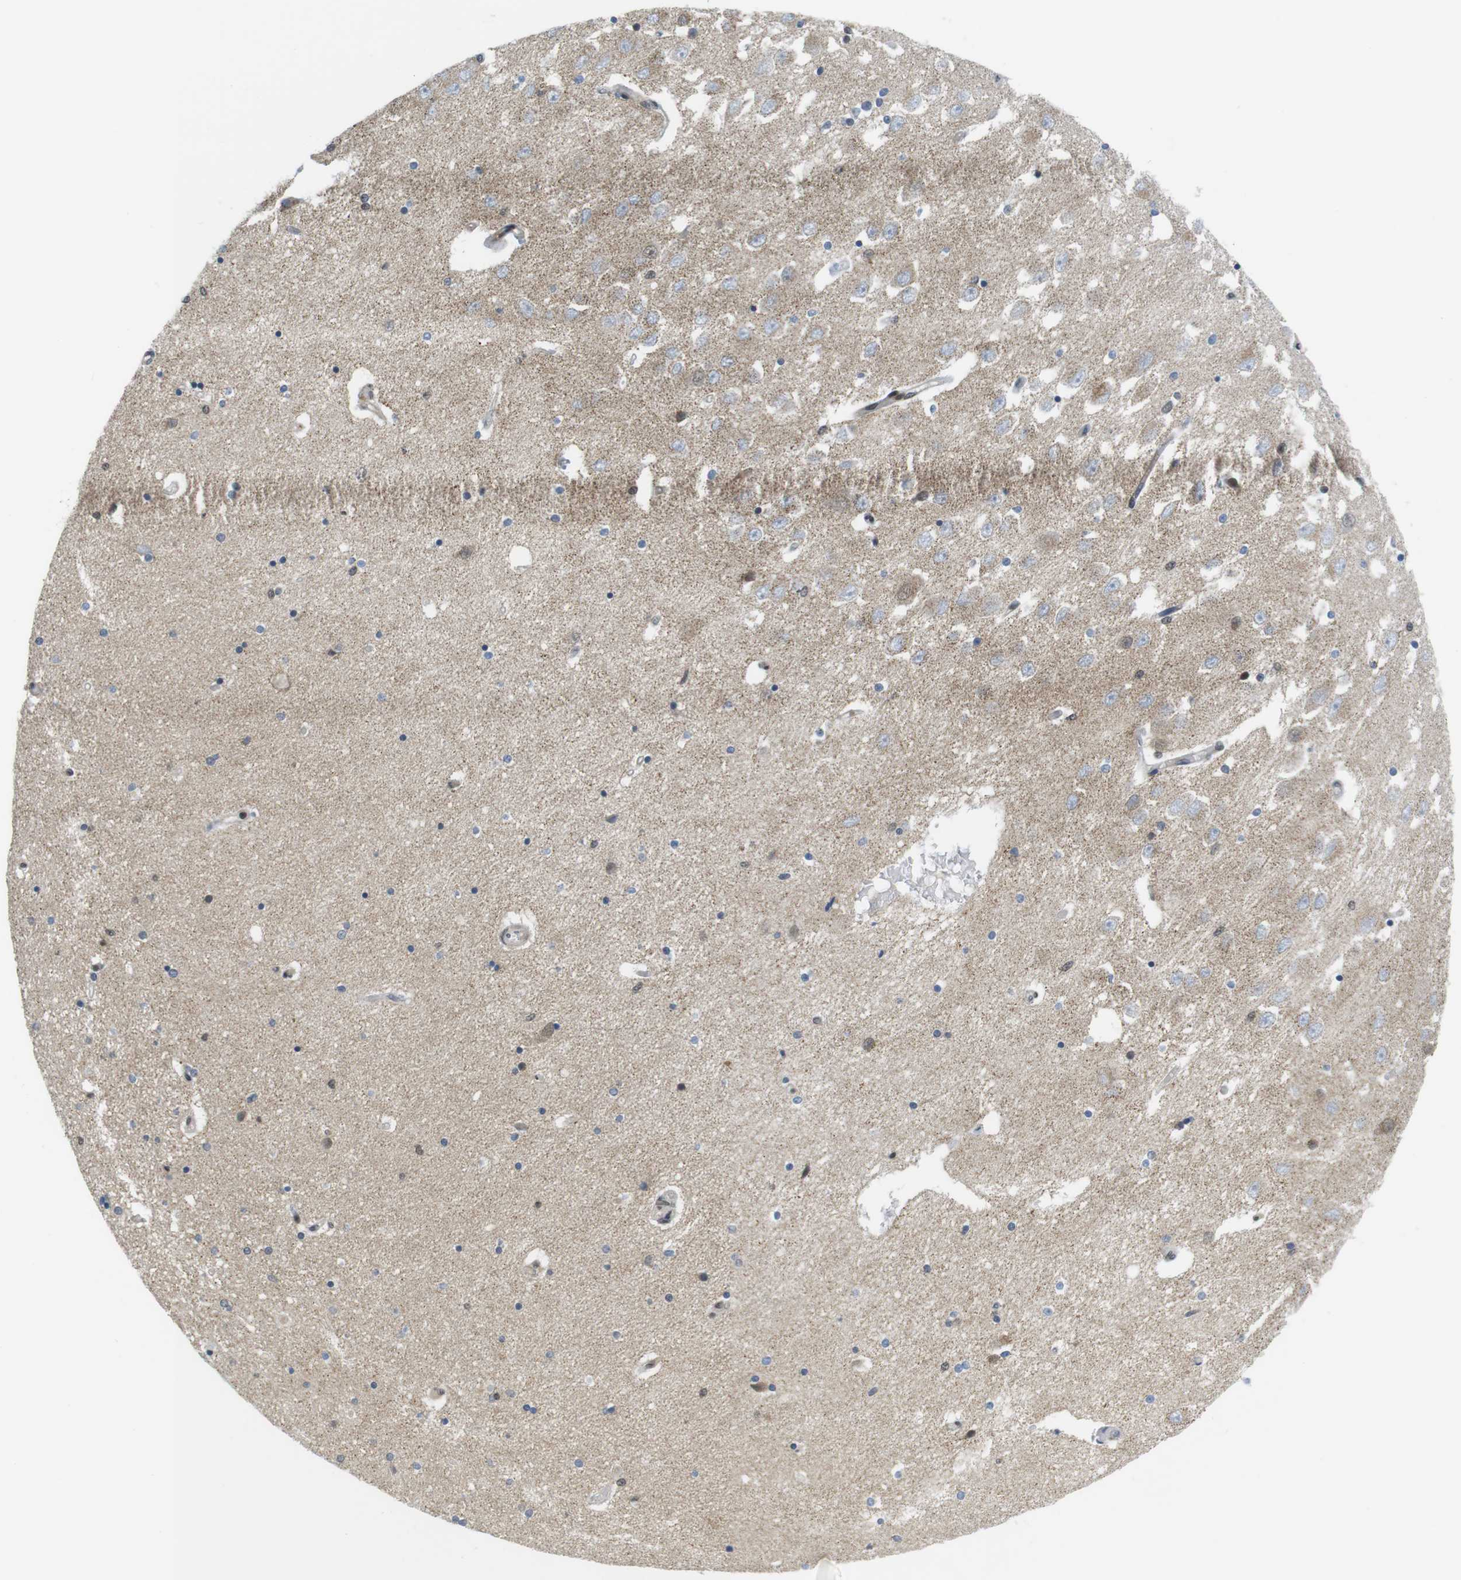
{"staining": {"intensity": "weak", "quantity": "<25%", "location": "nuclear"}, "tissue": "hippocampus", "cell_type": "Glial cells", "image_type": "normal", "snomed": [{"axis": "morphology", "description": "Normal tissue, NOS"}, {"axis": "topography", "description": "Hippocampus"}], "caption": "There is no significant expression in glial cells of hippocampus. (Immunohistochemistry (ihc), brightfield microscopy, high magnification).", "gene": "BRD4", "patient": {"sex": "female", "age": 54}}